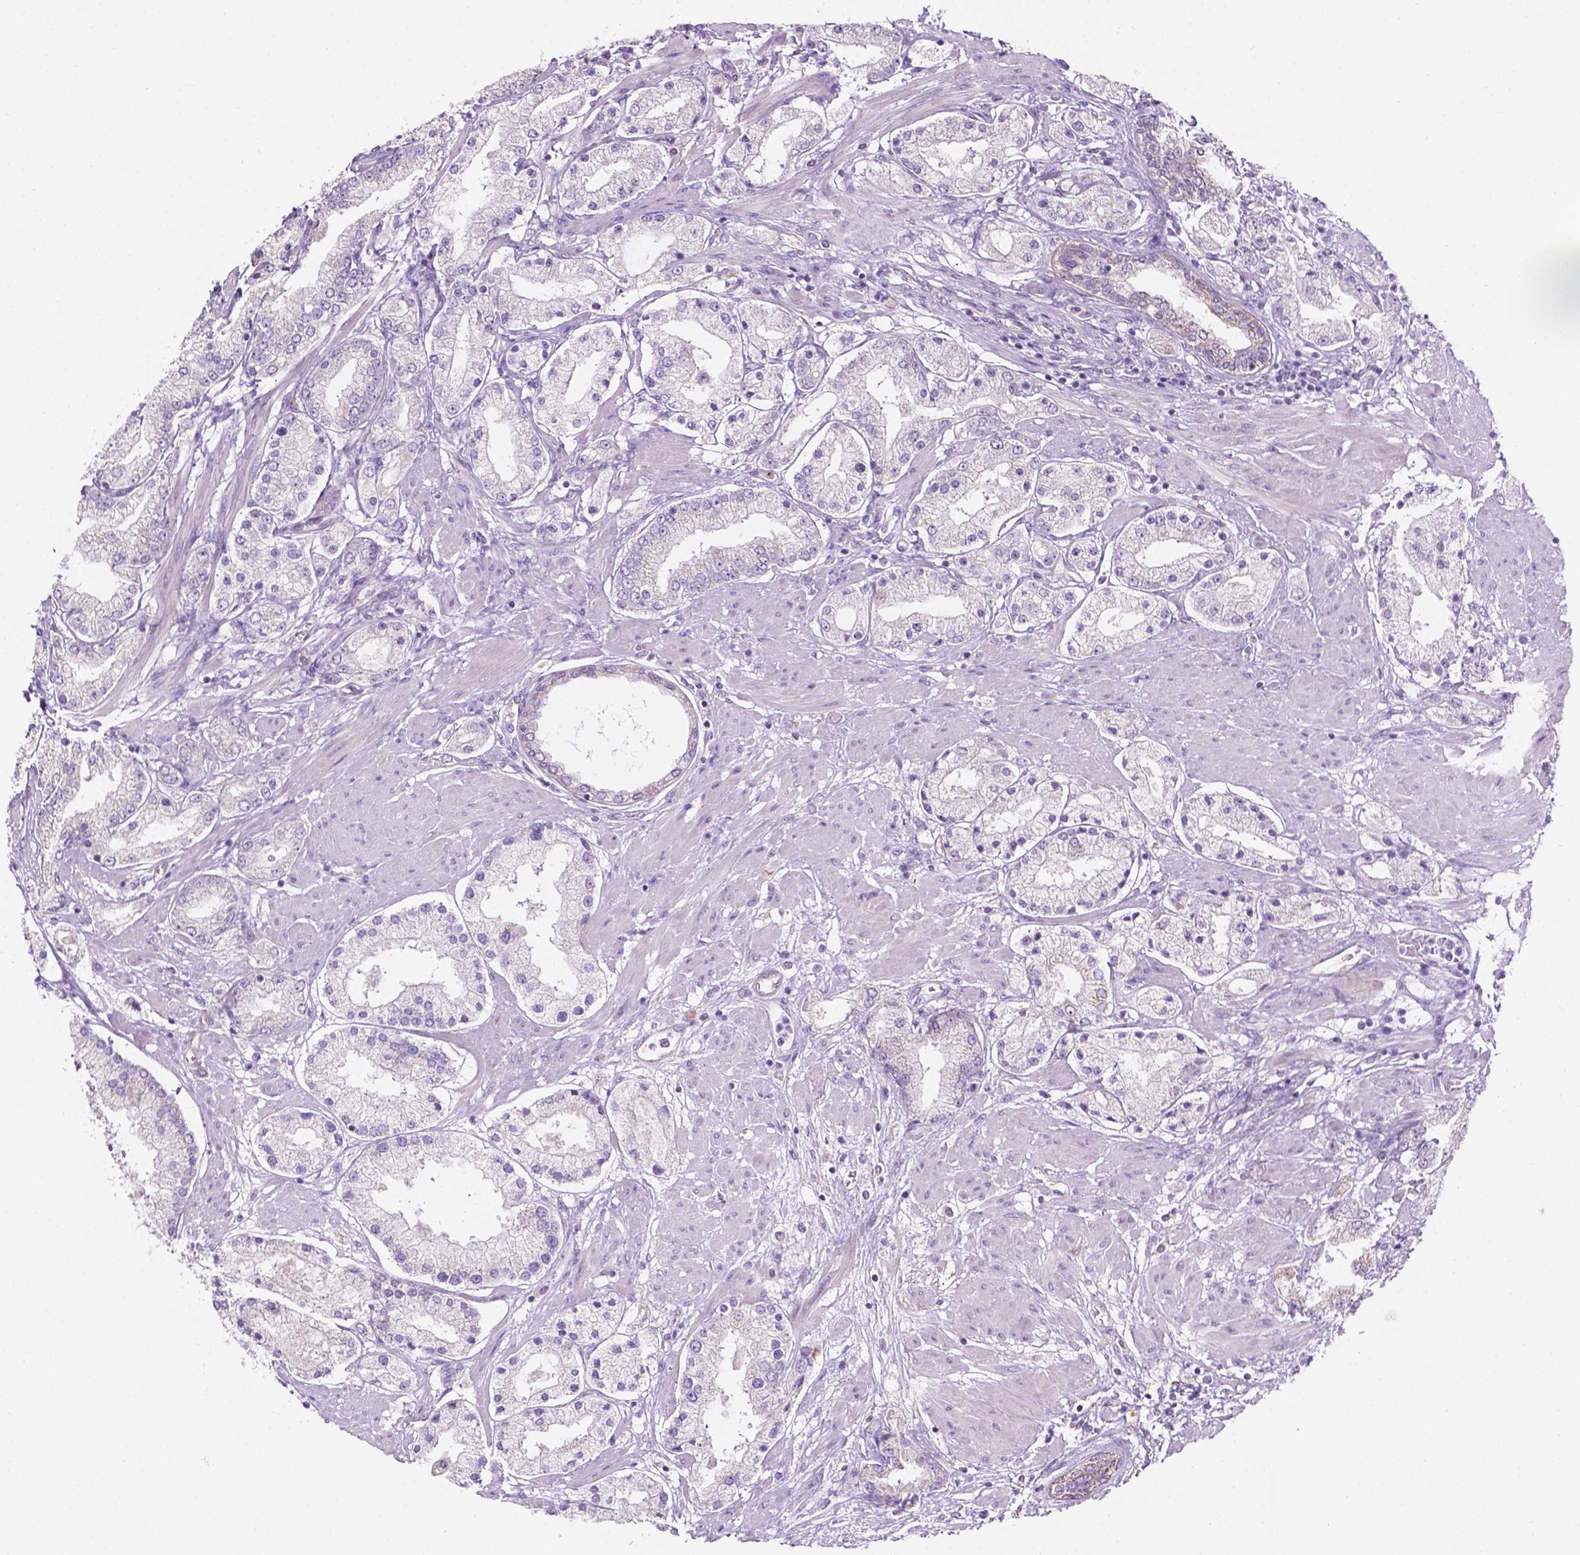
{"staining": {"intensity": "negative", "quantity": "none", "location": "none"}, "tissue": "prostate cancer", "cell_type": "Tumor cells", "image_type": "cancer", "snomed": [{"axis": "morphology", "description": "Adenocarcinoma, High grade"}, {"axis": "topography", "description": "Prostate"}], "caption": "A histopathology image of prostate high-grade adenocarcinoma stained for a protein demonstrates no brown staining in tumor cells.", "gene": "NOS1AP", "patient": {"sex": "male", "age": 67}}